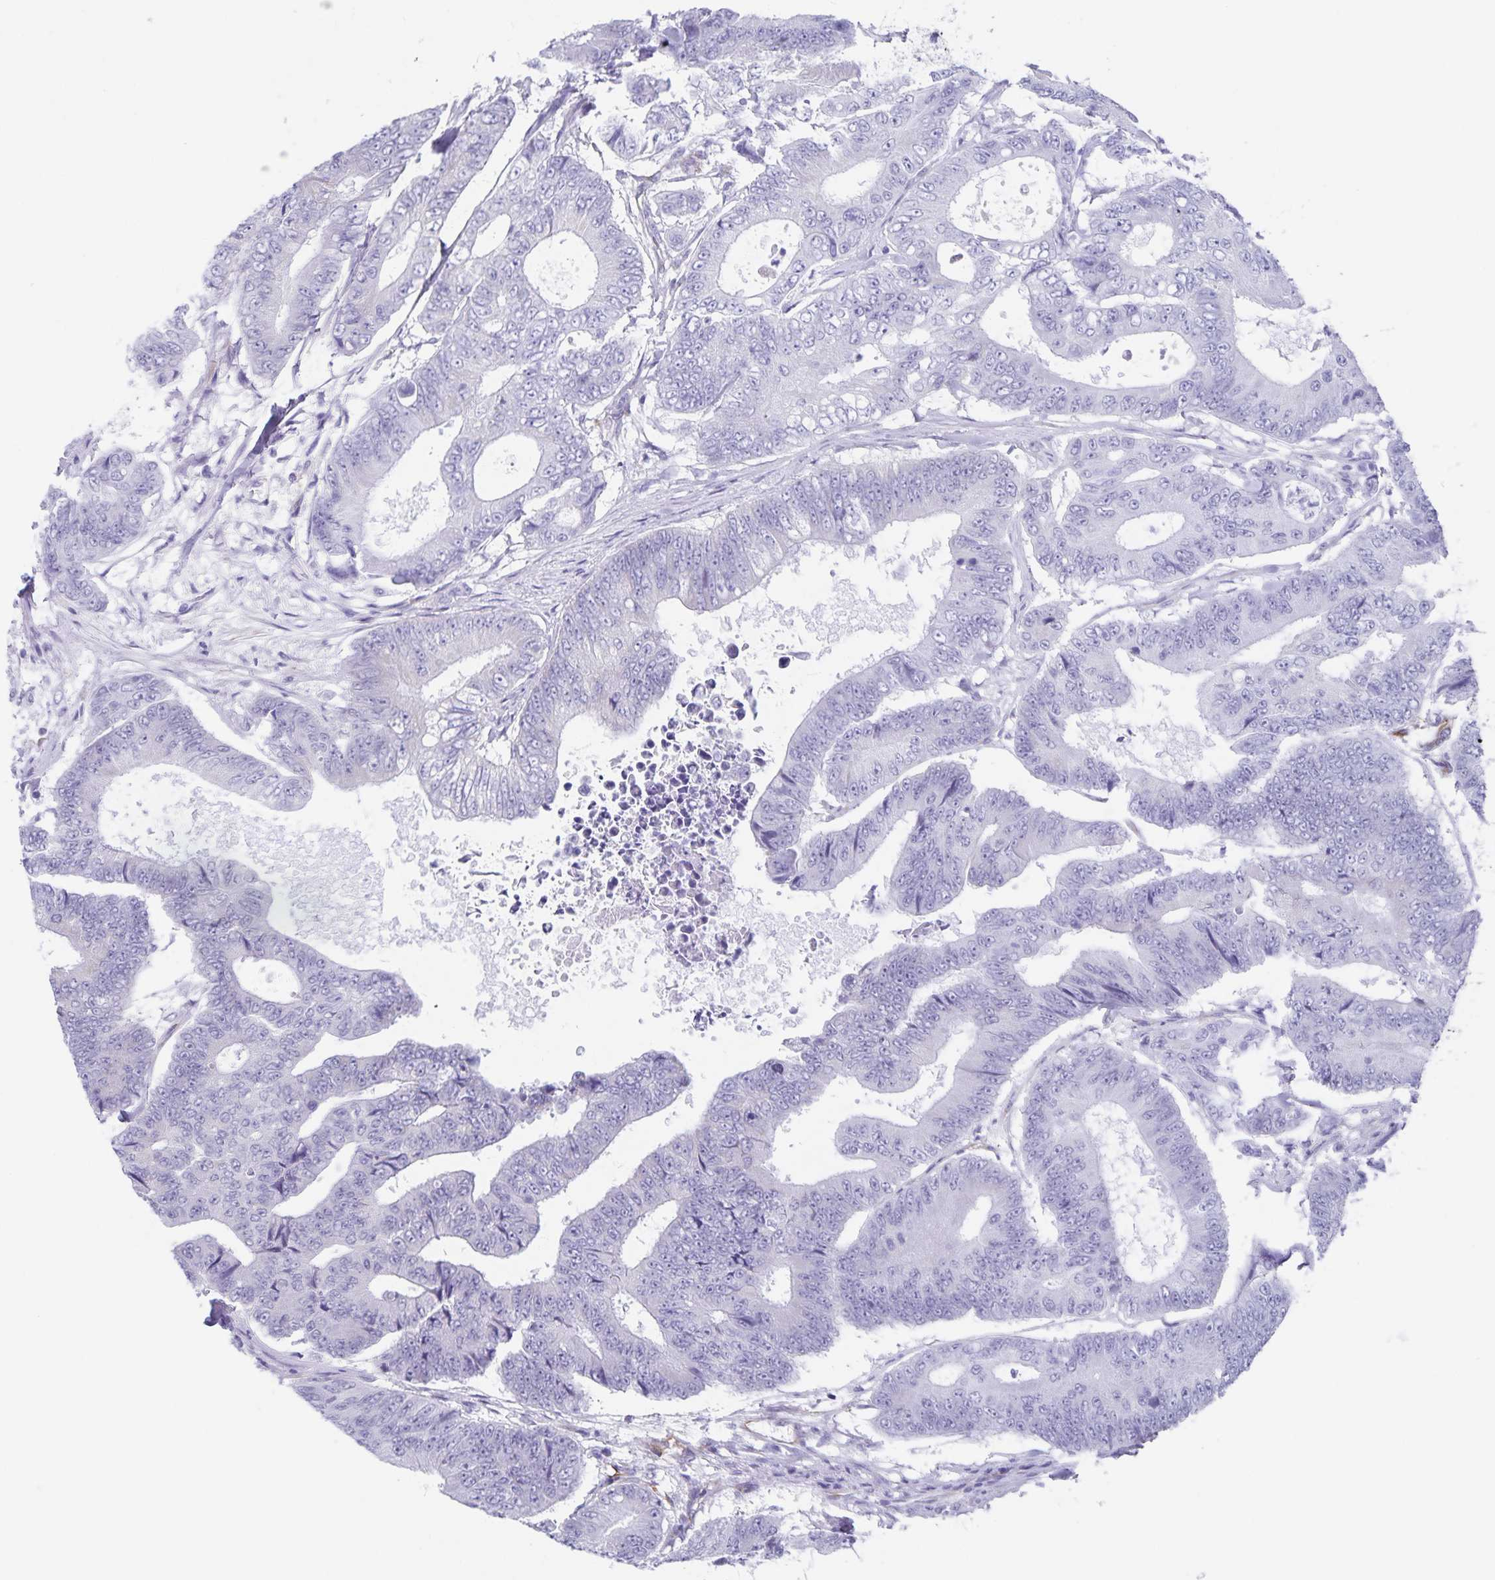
{"staining": {"intensity": "negative", "quantity": "none", "location": "none"}, "tissue": "colorectal cancer", "cell_type": "Tumor cells", "image_type": "cancer", "snomed": [{"axis": "morphology", "description": "Adenocarcinoma, NOS"}, {"axis": "topography", "description": "Colon"}], "caption": "Immunohistochemistry (IHC) image of neoplastic tissue: adenocarcinoma (colorectal) stained with DAB shows no significant protein positivity in tumor cells. (Brightfield microscopy of DAB immunohistochemistry (IHC) at high magnification).", "gene": "SYNM", "patient": {"sex": "female", "age": 48}}